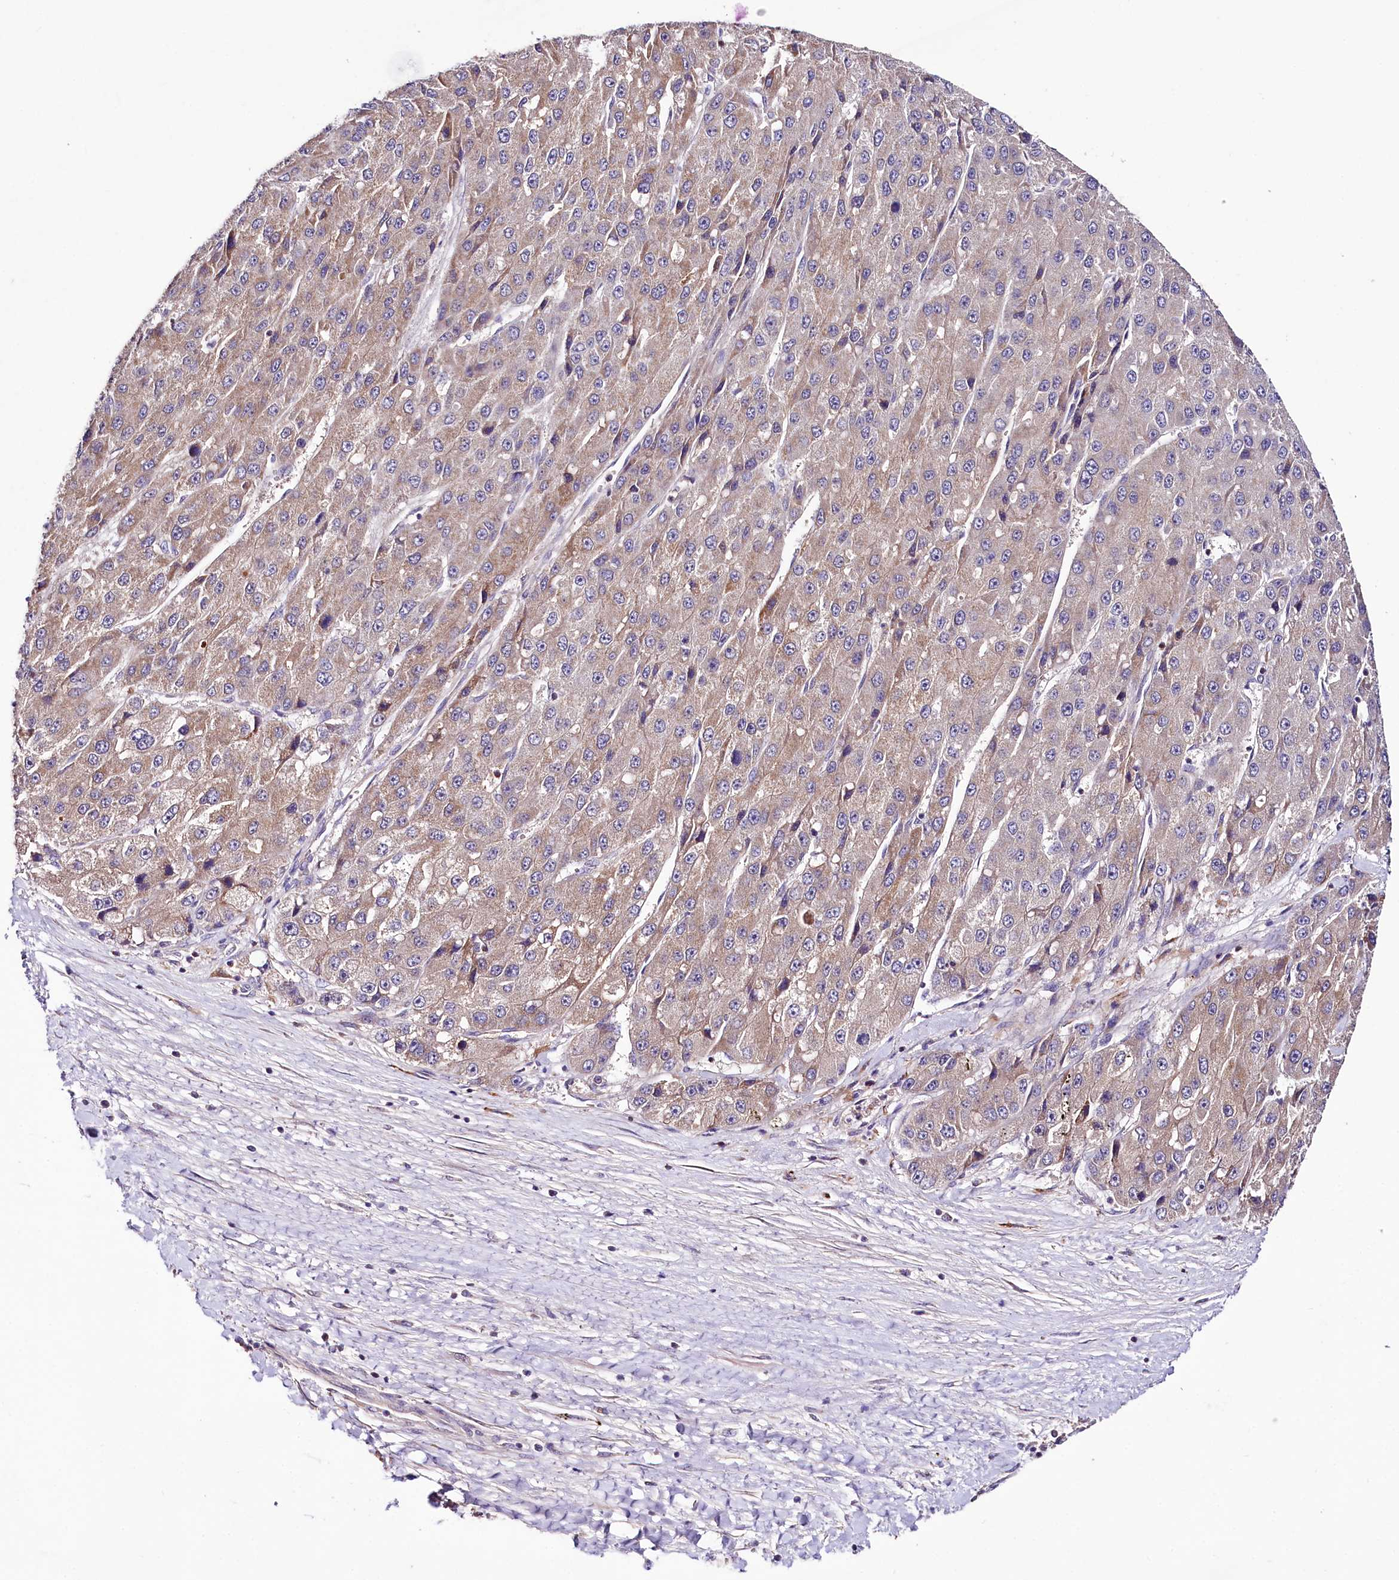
{"staining": {"intensity": "weak", "quantity": "25%-75%", "location": "cytoplasmic/membranous"}, "tissue": "liver cancer", "cell_type": "Tumor cells", "image_type": "cancer", "snomed": [{"axis": "morphology", "description": "Carcinoma, Hepatocellular, NOS"}, {"axis": "topography", "description": "Liver"}], "caption": "Immunohistochemistry of liver cancer (hepatocellular carcinoma) exhibits low levels of weak cytoplasmic/membranous expression in about 25%-75% of tumor cells.", "gene": "ZNF45", "patient": {"sex": "female", "age": 73}}